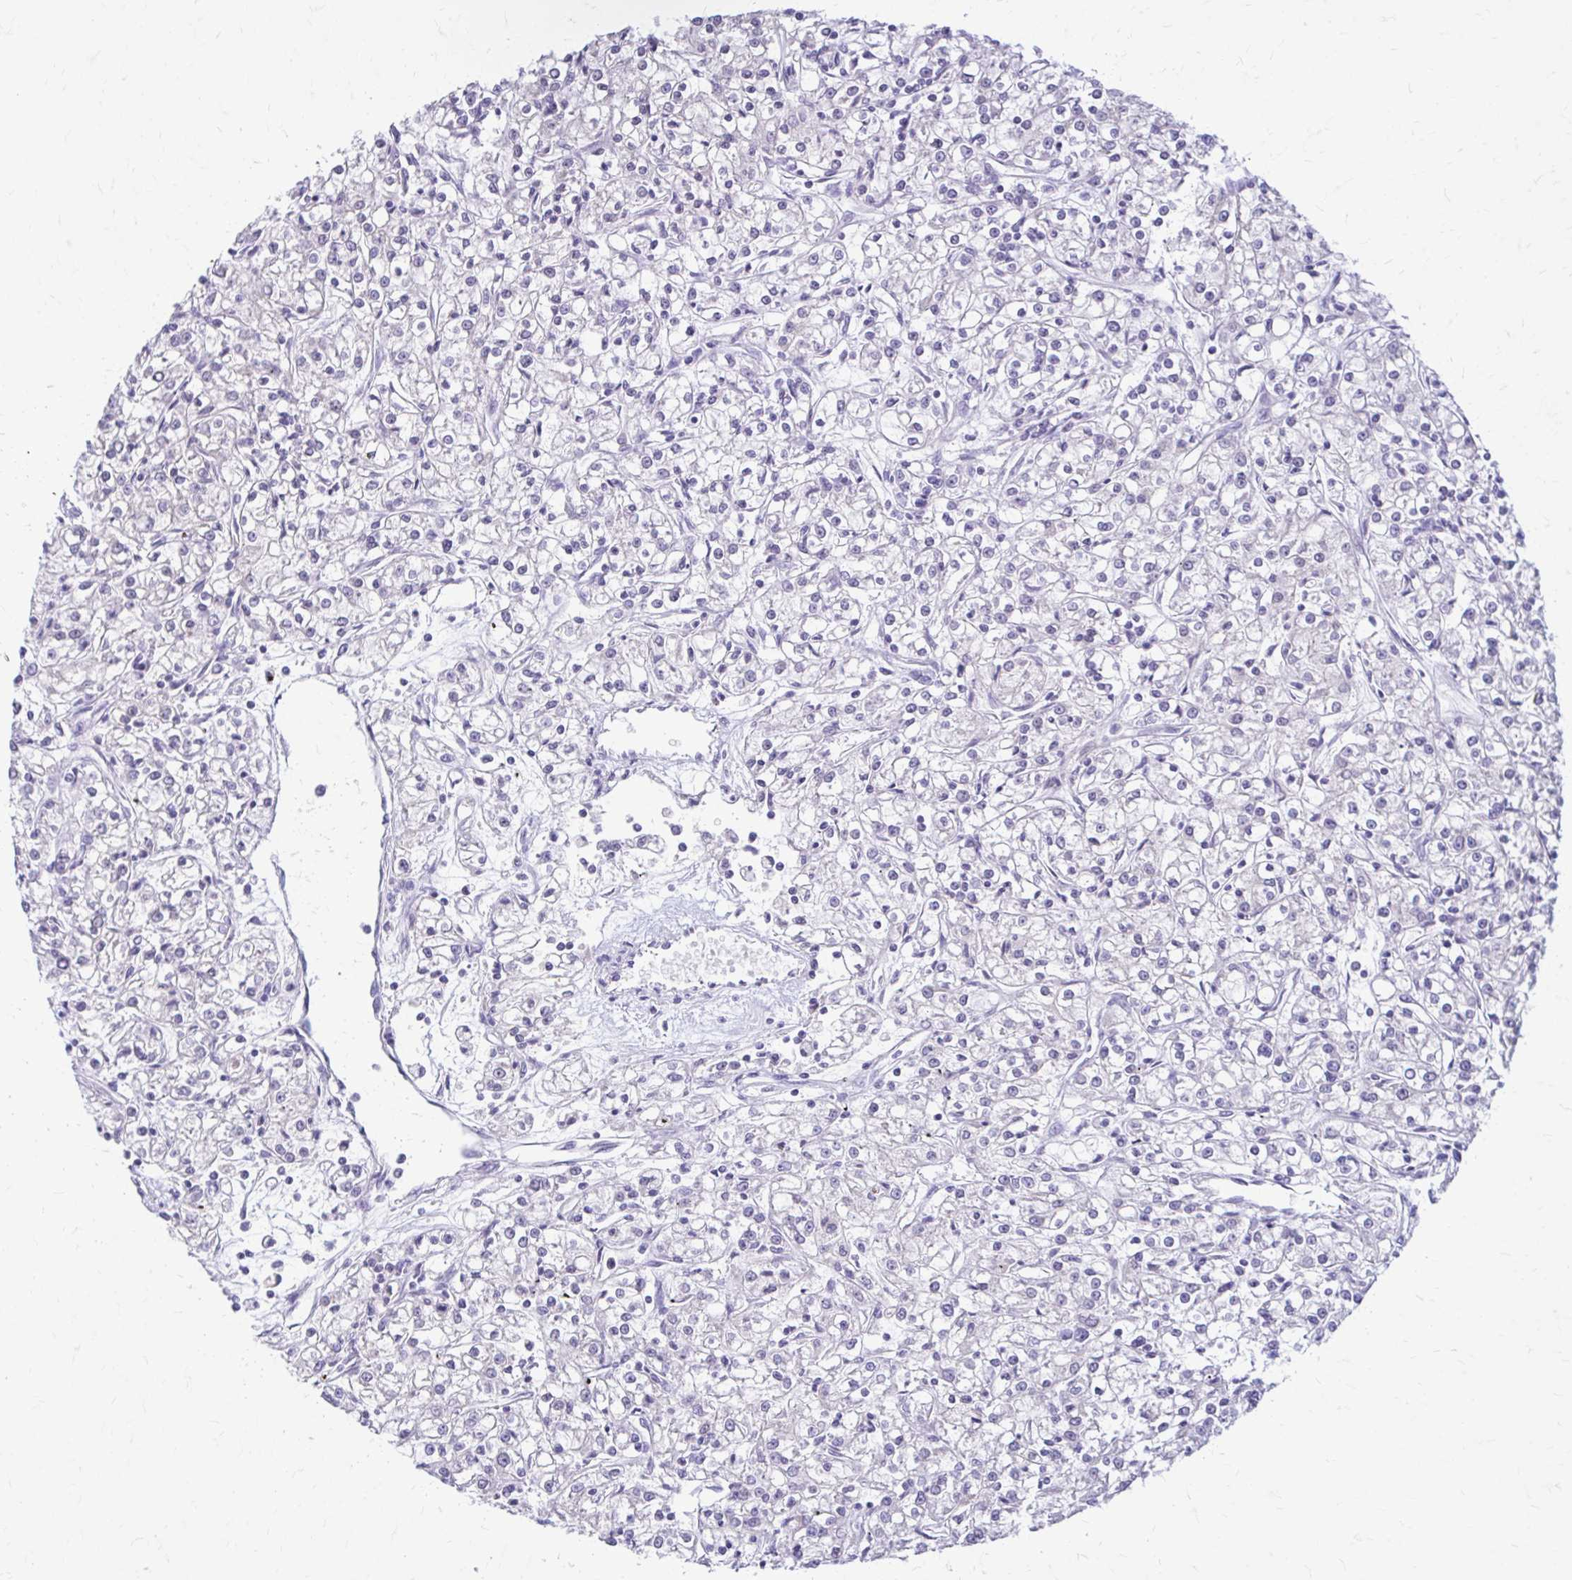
{"staining": {"intensity": "negative", "quantity": "none", "location": "none"}, "tissue": "renal cancer", "cell_type": "Tumor cells", "image_type": "cancer", "snomed": [{"axis": "morphology", "description": "Adenocarcinoma, NOS"}, {"axis": "topography", "description": "Kidney"}], "caption": "DAB immunohistochemical staining of renal adenocarcinoma displays no significant staining in tumor cells. Brightfield microscopy of IHC stained with DAB (3,3'-diaminobenzidine) (brown) and hematoxylin (blue), captured at high magnification.", "gene": "PIK3AP1", "patient": {"sex": "female", "age": 59}}